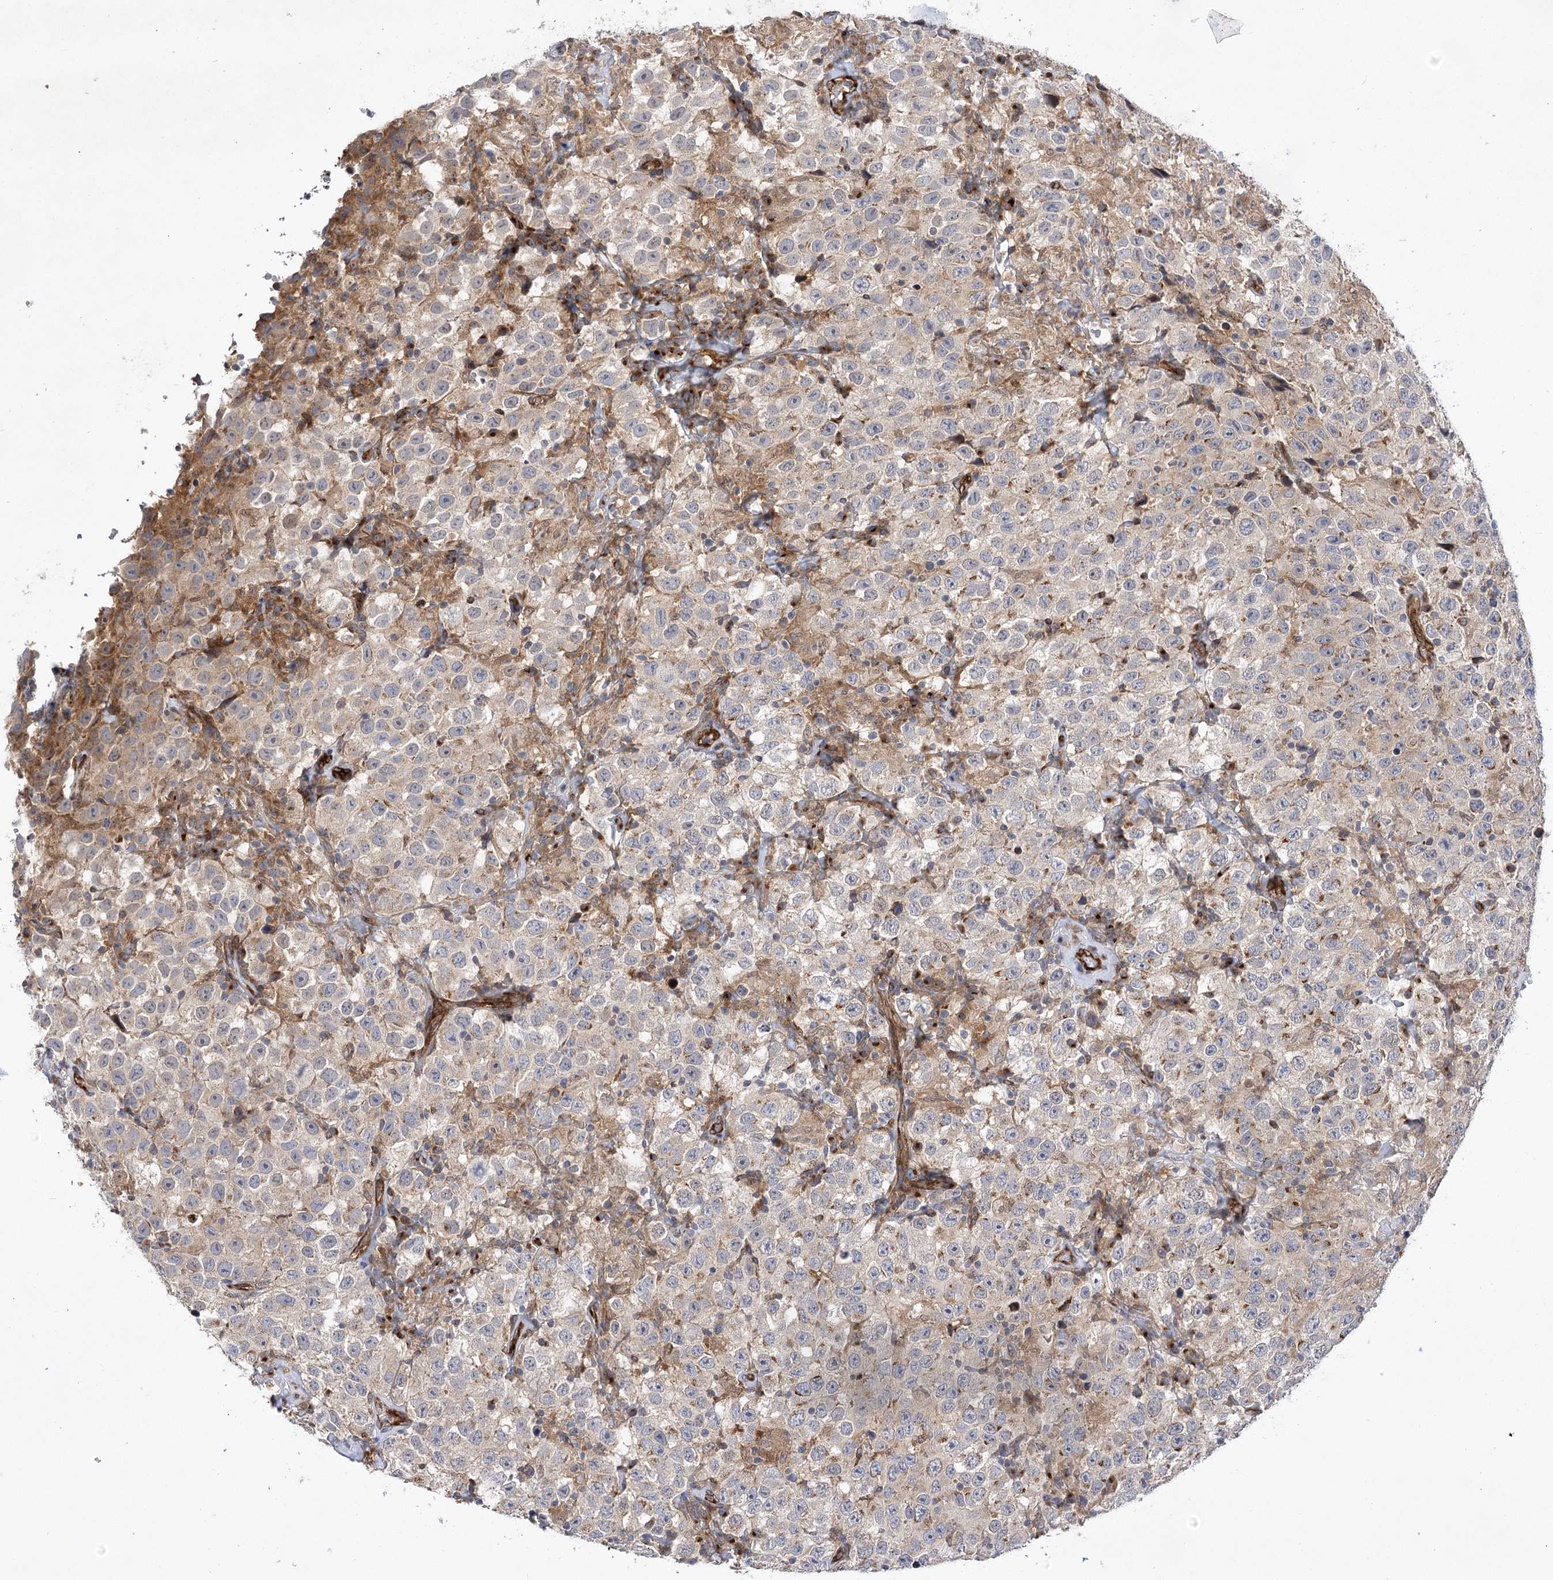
{"staining": {"intensity": "weak", "quantity": "<25%", "location": "cytoplasmic/membranous"}, "tissue": "testis cancer", "cell_type": "Tumor cells", "image_type": "cancer", "snomed": [{"axis": "morphology", "description": "Seminoma, NOS"}, {"axis": "topography", "description": "Testis"}], "caption": "A high-resolution photomicrograph shows immunohistochemistry staining of seminoma (testis), which exhibits no significant expression in tumor cells. (DAB (3,3'-diaminobenzidine) IHC visualized using brightfield microscopy, high magnification).", "gene": "ARHGAP31", "patient": {"sex": "male", "age": 41}}